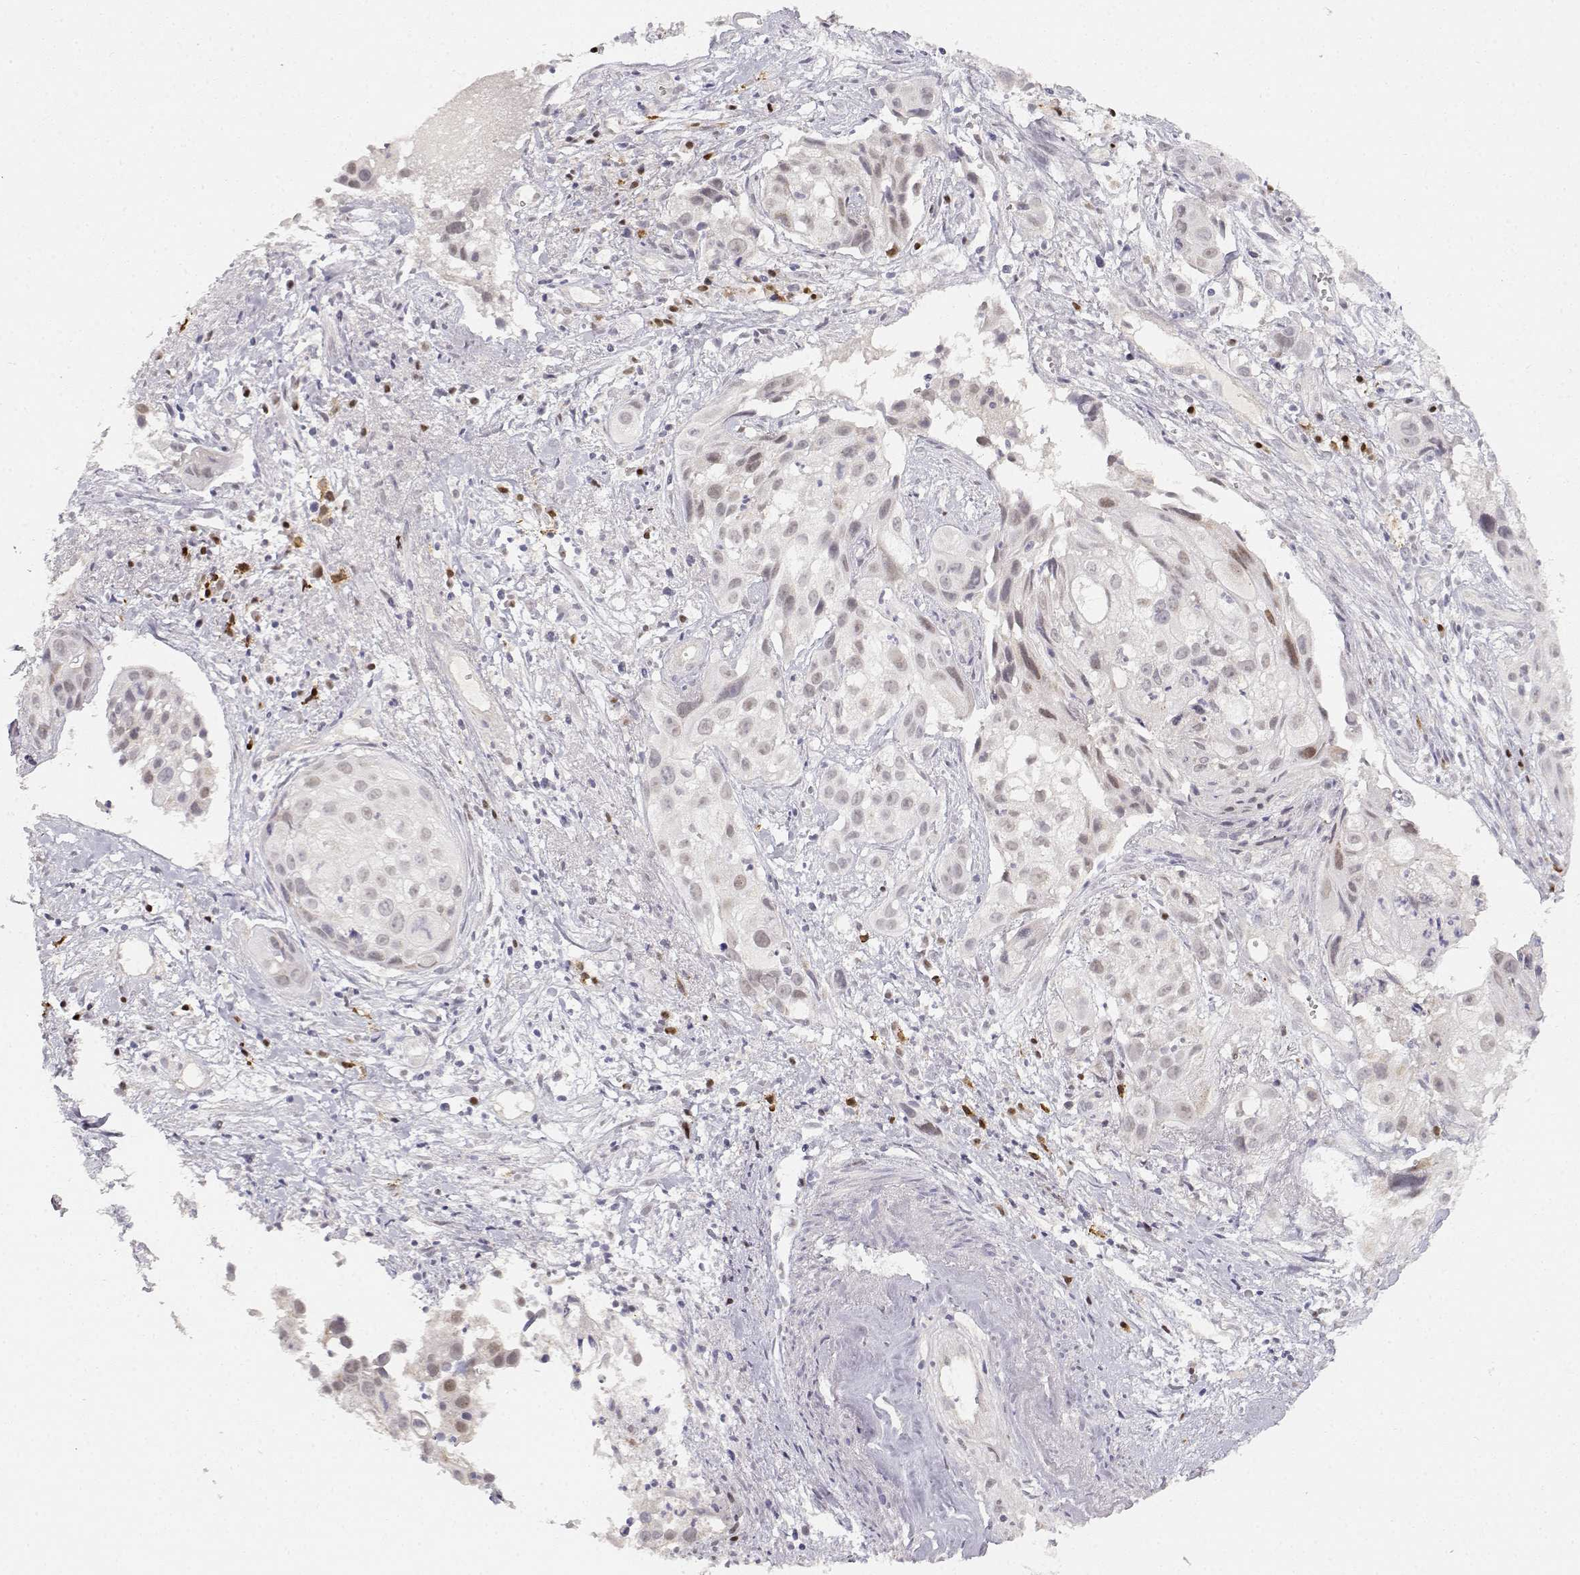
{"staining": {"intensity": "weak", "quantity": "<25%", "location": "nuclear"}, "tissue": "cervical cancer", "cell_type": "Tumor cells", "image_type": "cancer", "snomed": [{"axis": "morphology", "description": "Squamous cell carcinoma, NOS"}, {"axis": "topography", "description": "Cervix"}], "caption": "Human squamous cell carcinoma (cervical) stained for a protein using immunohistochemistry (IHC) displays no positivity in tumor cells.", "gene": "EAF2", "patient": {"sex": "female", "age": 53}}